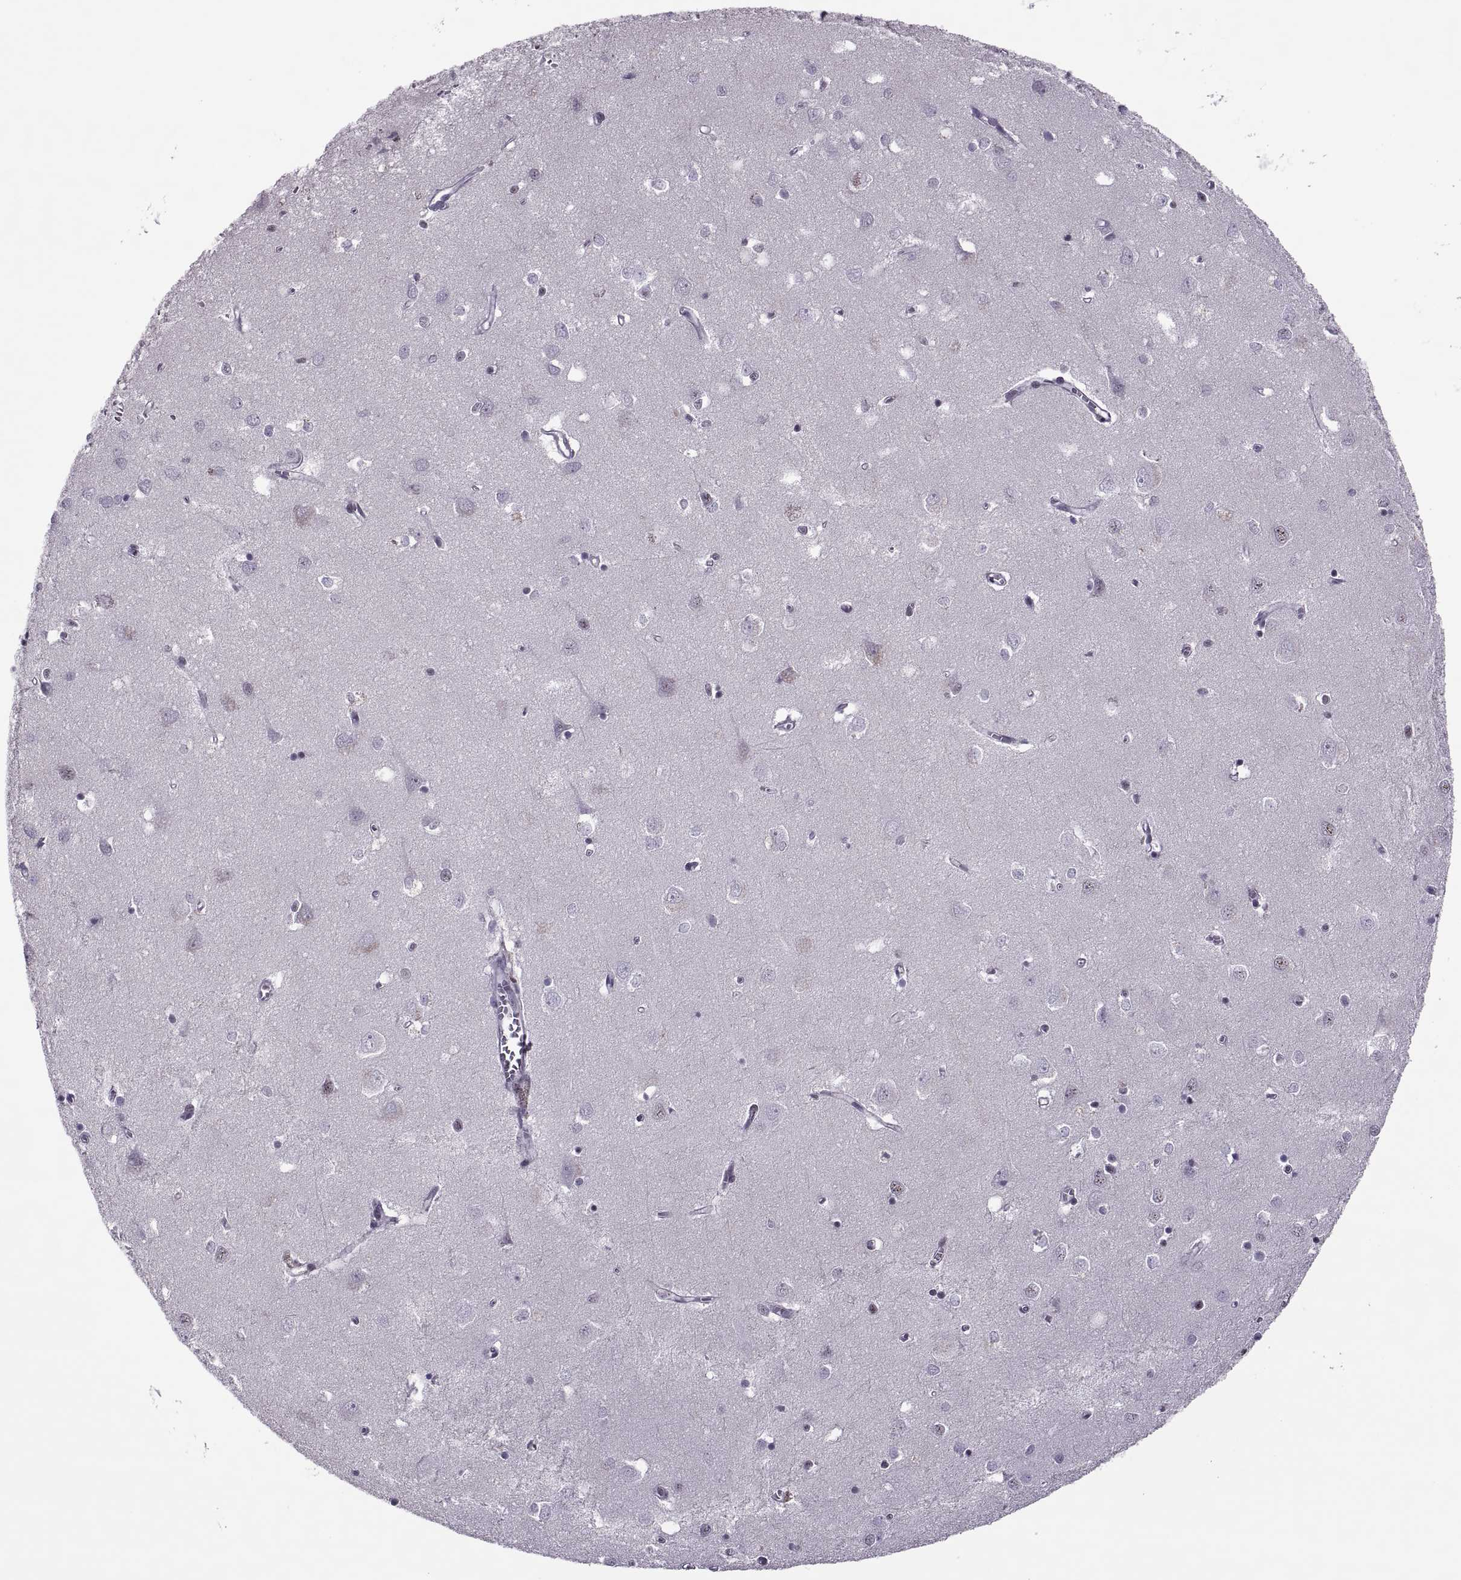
{"staining": {"intensity": "negative", "quantity": "none", "location": "none"}, "tissue": "cerebral cortex", "cell_type": "Endothelial cells", "image_type": "normal", "snomed": [{"axis": "morphology", "description": "Normal tissue, NOS"}, {"axis": "topography", "description": "Cerebral cortex"}], "caption": "There is no significant expression in endothelial cells of cerebral cortex. Brightfield microscopy of immunohistochemistry stained with DAB (brown) and hematoxylin (blue), captured at high magnification.", "gene": "MAGEA4", "patient": {"sex": "male", "age": 70}}